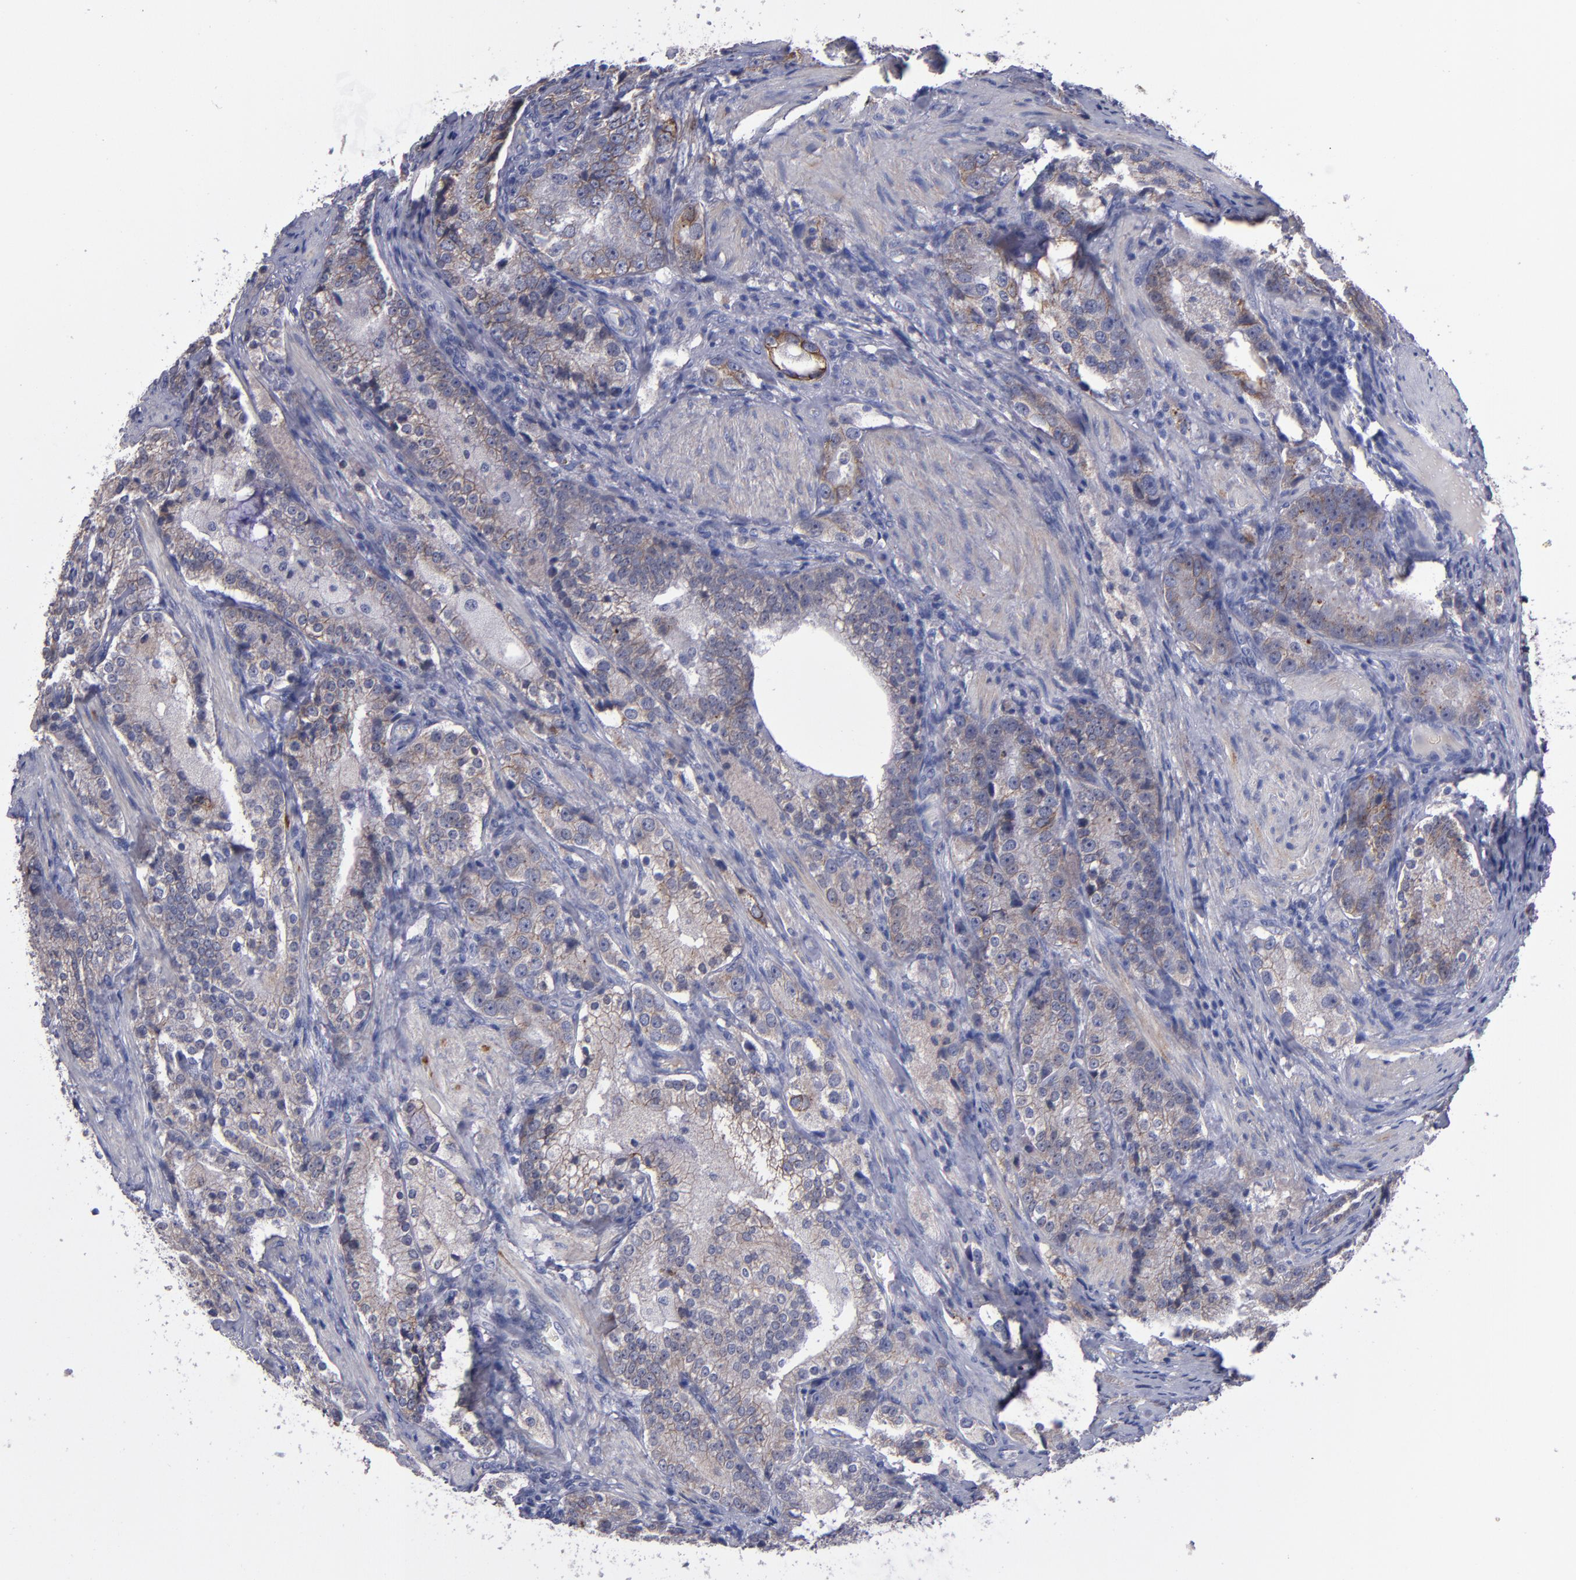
{"staining": {"intensity": "weak", "quantity": ">75%", "location": "cytoplasmic/membranous"}, "tissue": "prostate cancer", "cell_type": "Tumor cells", "image_type": "cancer", "snomed": [{"axis": "morphology", "description": "Adenocarcinoma, High grade"}, {"axis": "topography", "description": "Prostate"}], "caption": "Human prostate adenocarcinoma (high-grade) stained with a brown dye exhibits weak cytoplasmic/membranous positive expression in about >75% of tumor cells.", "gene": "CDH3", "patient": {"sex": "male", "age": 63}}